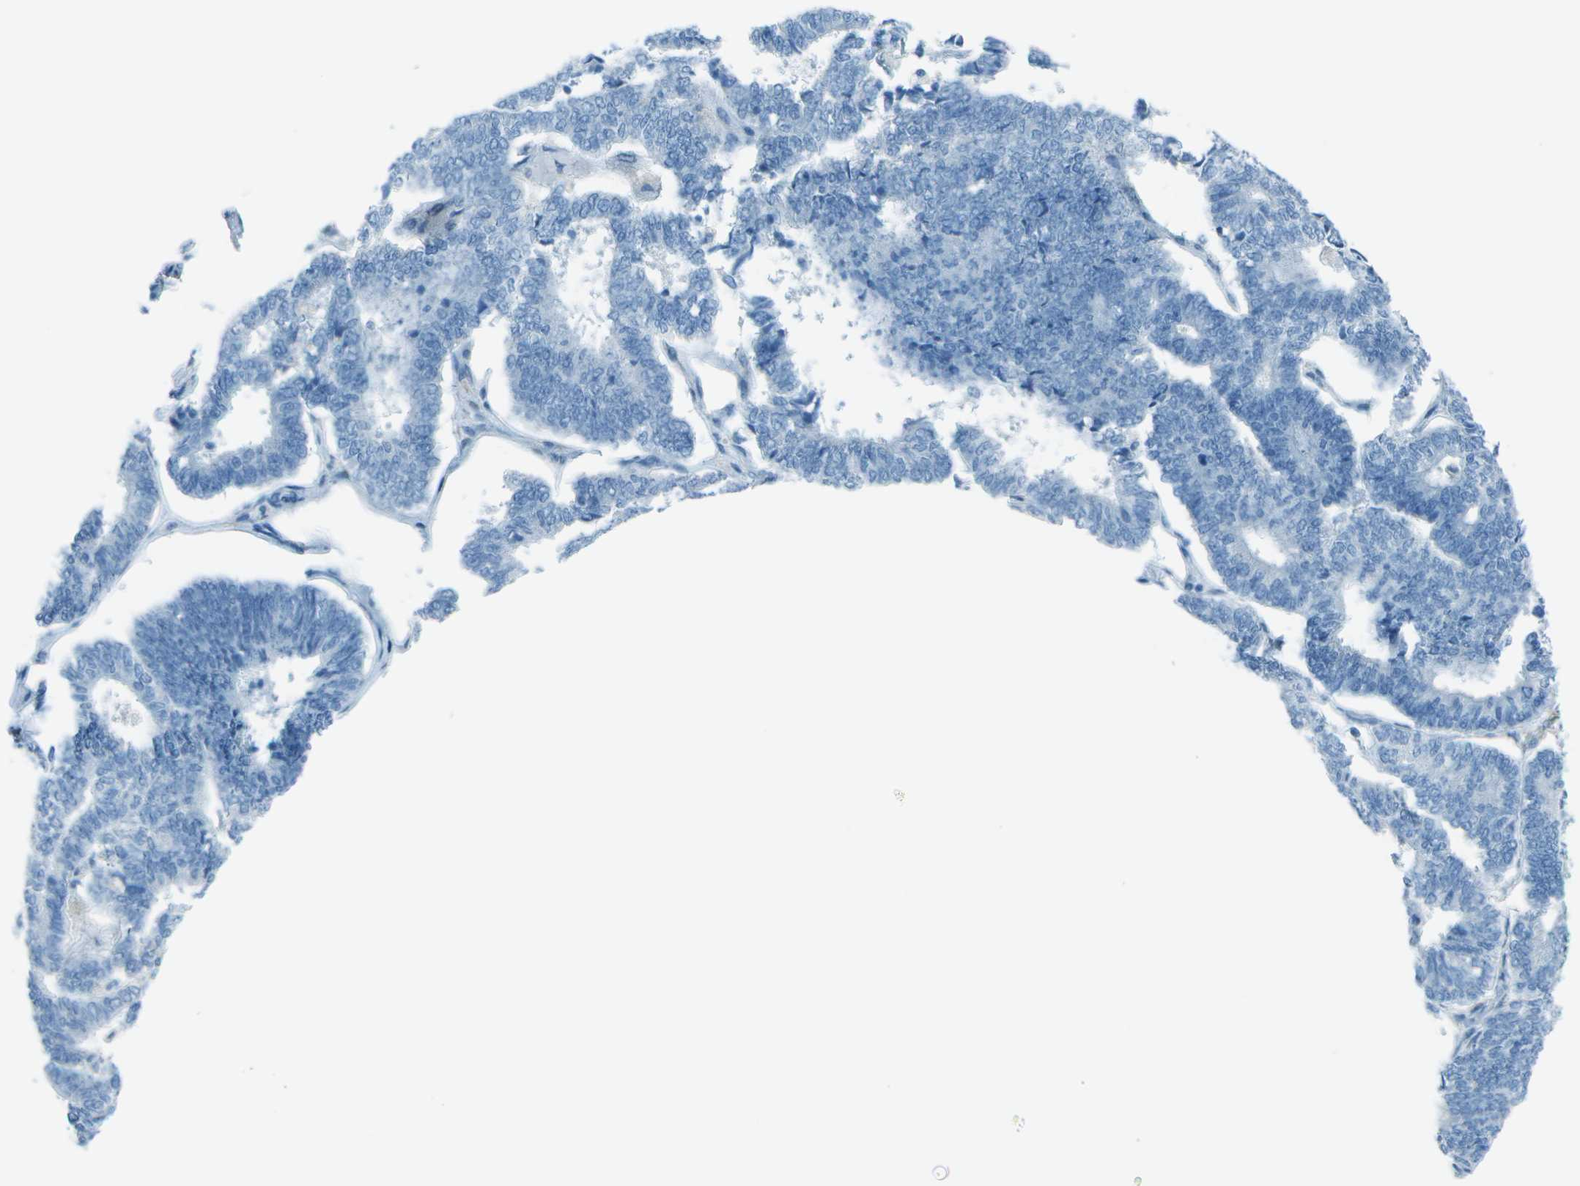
{"staining": {"intensity": "negative", "quantity": "none", "location": "none"}, "tissue": "endometrial cancer", "cell_type": "Tumor cells", "image_type": "cancer", "snomed": [{"axis": "morphology", "description": "Adenocarcinoma, NOS"}, {"axis": "topography", "description": "Endometrium"}], "caption": "The photomicrograph reveals no staining of tumor cells in endometrial cancer.", "gene": "FGF1", "patient": {"sex": "female", "age": 70}}